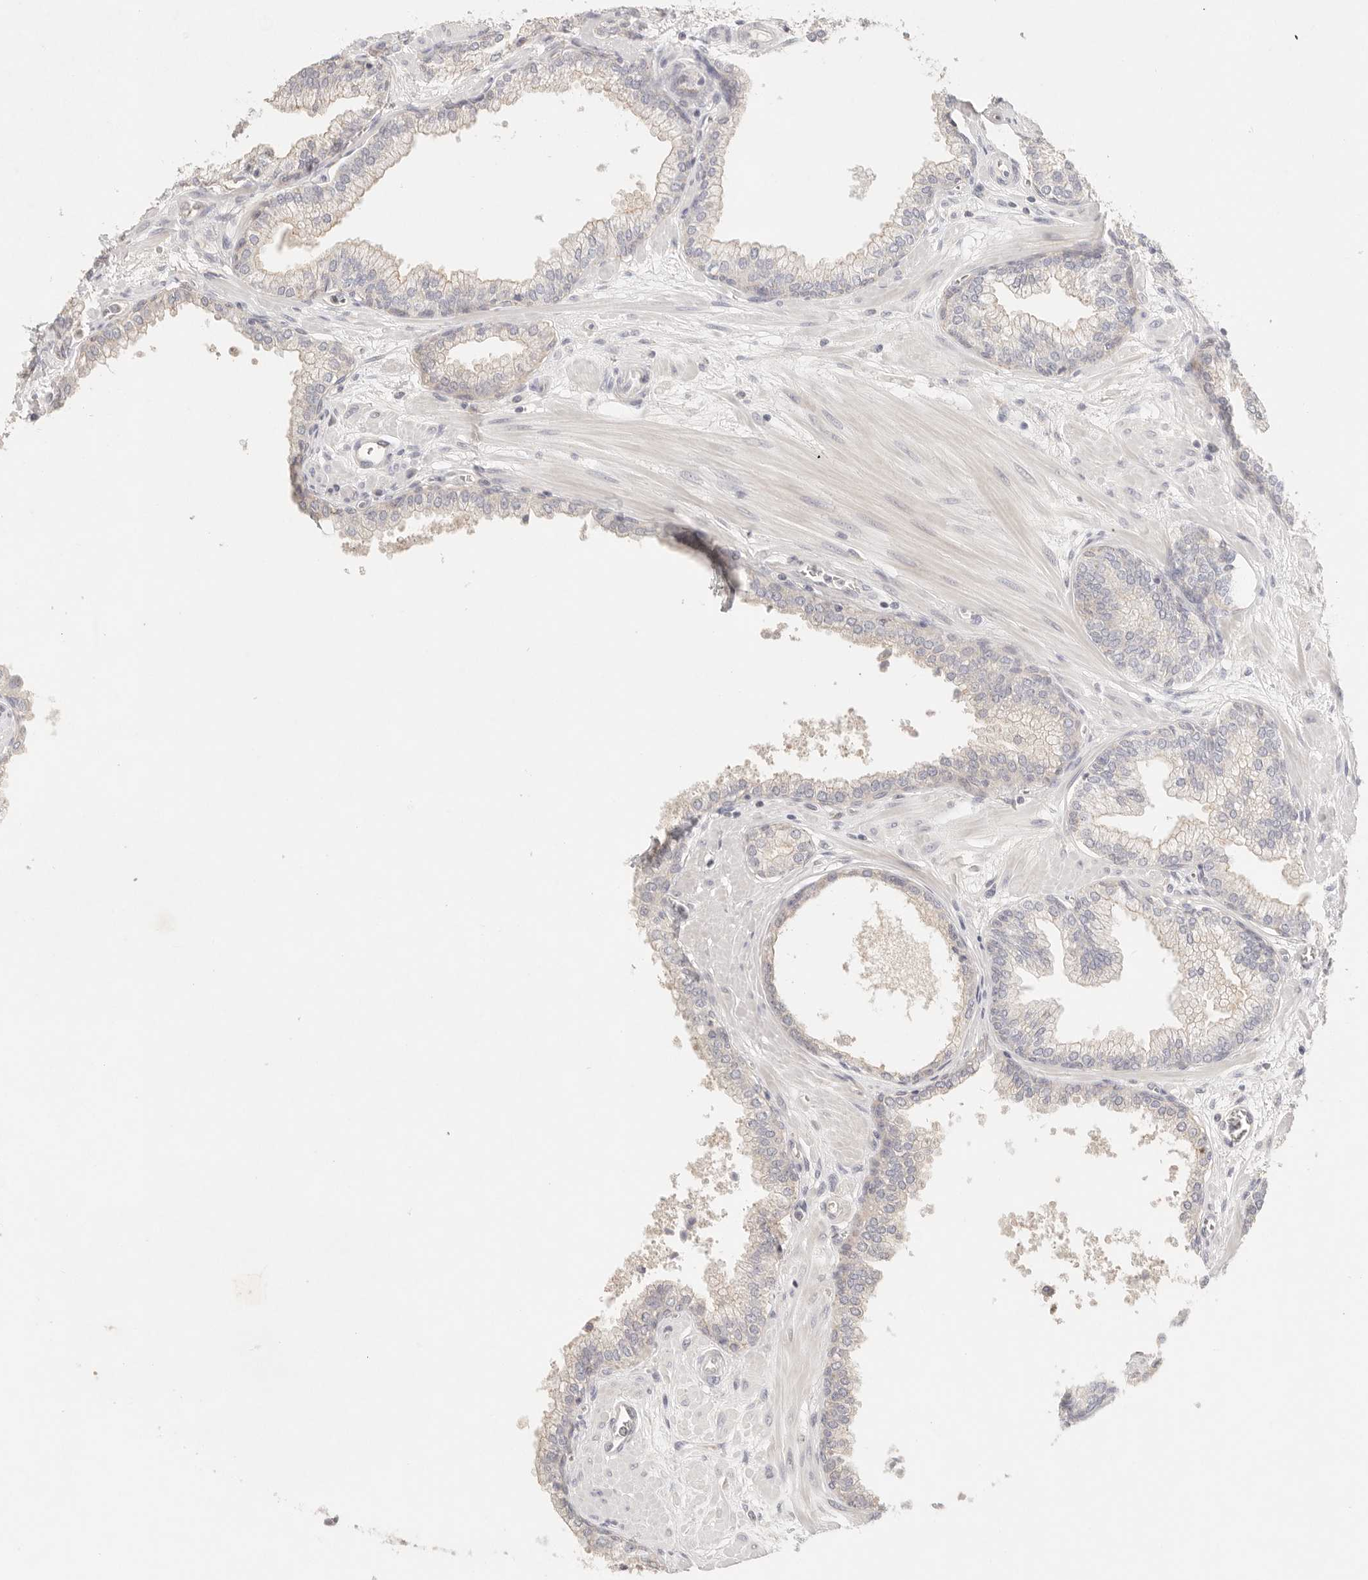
{"staining": {"intensity": "weak", "quantity": "<25%", "location": "cytoplasmic/membranous"}, "tissue": "prostate", "cell_type": "Glandular cells", "image_type": "normal", "snomed": [{"axis": "morphology", "description": "Normal tissue, NOS"}, {"axis": "morphology", "description": "Urothelial carcinoma, Low grade"}, {"axis": "topography", "description": "Urinary bladder"}, {"axis": "topography", "description": "Prostate"}], "caption": "Immunohistochemistry image of benign human prostate stained for a protein (brown), which shows no expression in glandular cells. Brightfield microscopy of immunohistochemistry stained with DAB (3,3'-diaminobenzidine) (brown) and hematoxylin (blue), captured at high magnification.", "gene": "CEP120", "patient": {"sex": "male", "age": 60}}